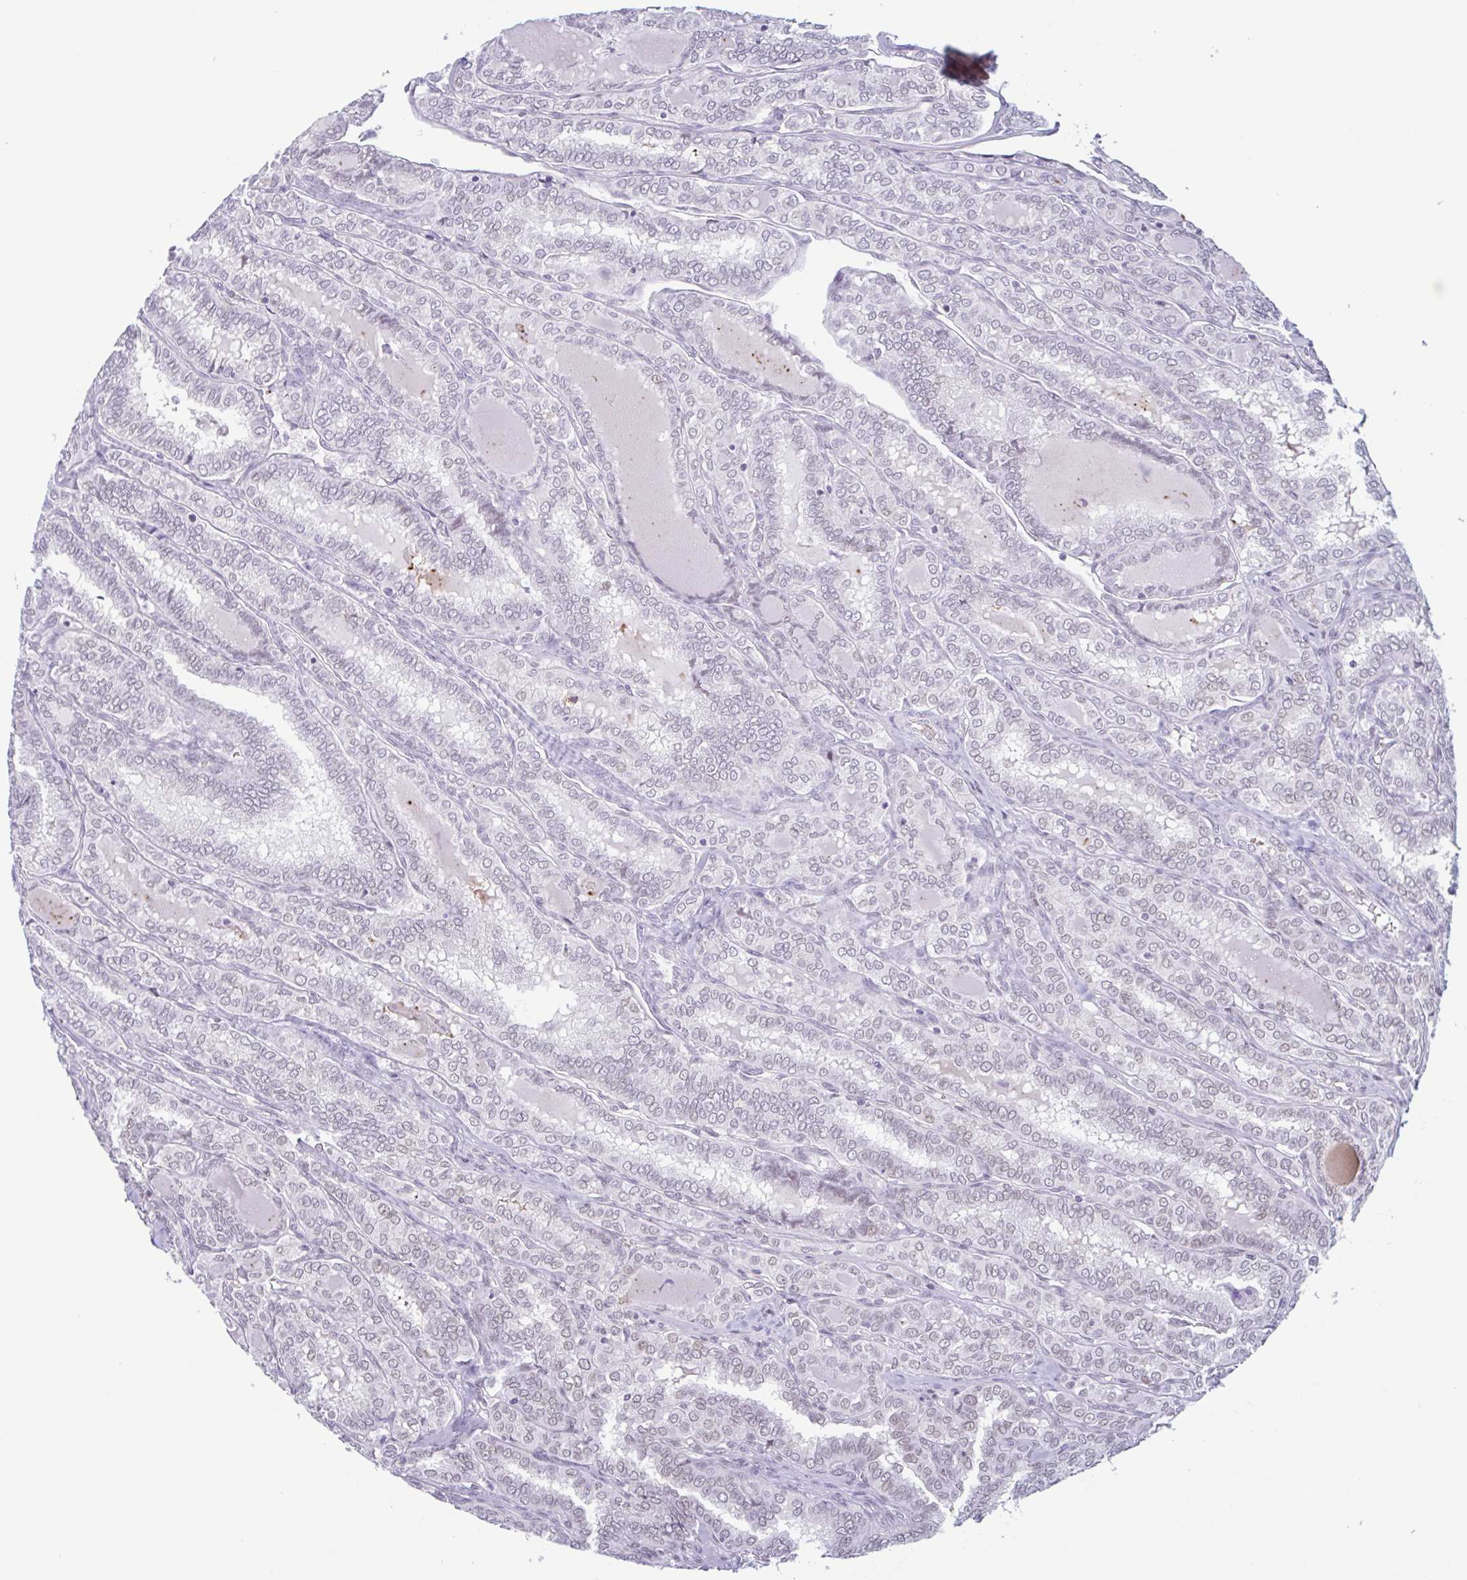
{"staining": {"intensity": "weak", "quantity": "25%-75%", "location": "nuclear"}, "tissue": "thyroid cancer", "cell_type": "Tumor cells", "image_type": "cancer", "snomed": [{"axis": "morphology", "description": "Papillary adenocarcinoma, NOS"}, {"axis": "topography", "description": "Thyroid gland"}], "caption": "Thyroid cancer (papillary adenocarcinoma) stained for a protein (brown) shows weak nuclear positive positivity in about 25%-75% of tumor cells.", "gene": "PLG", "patient": {"sex": "female", "age": 30}}